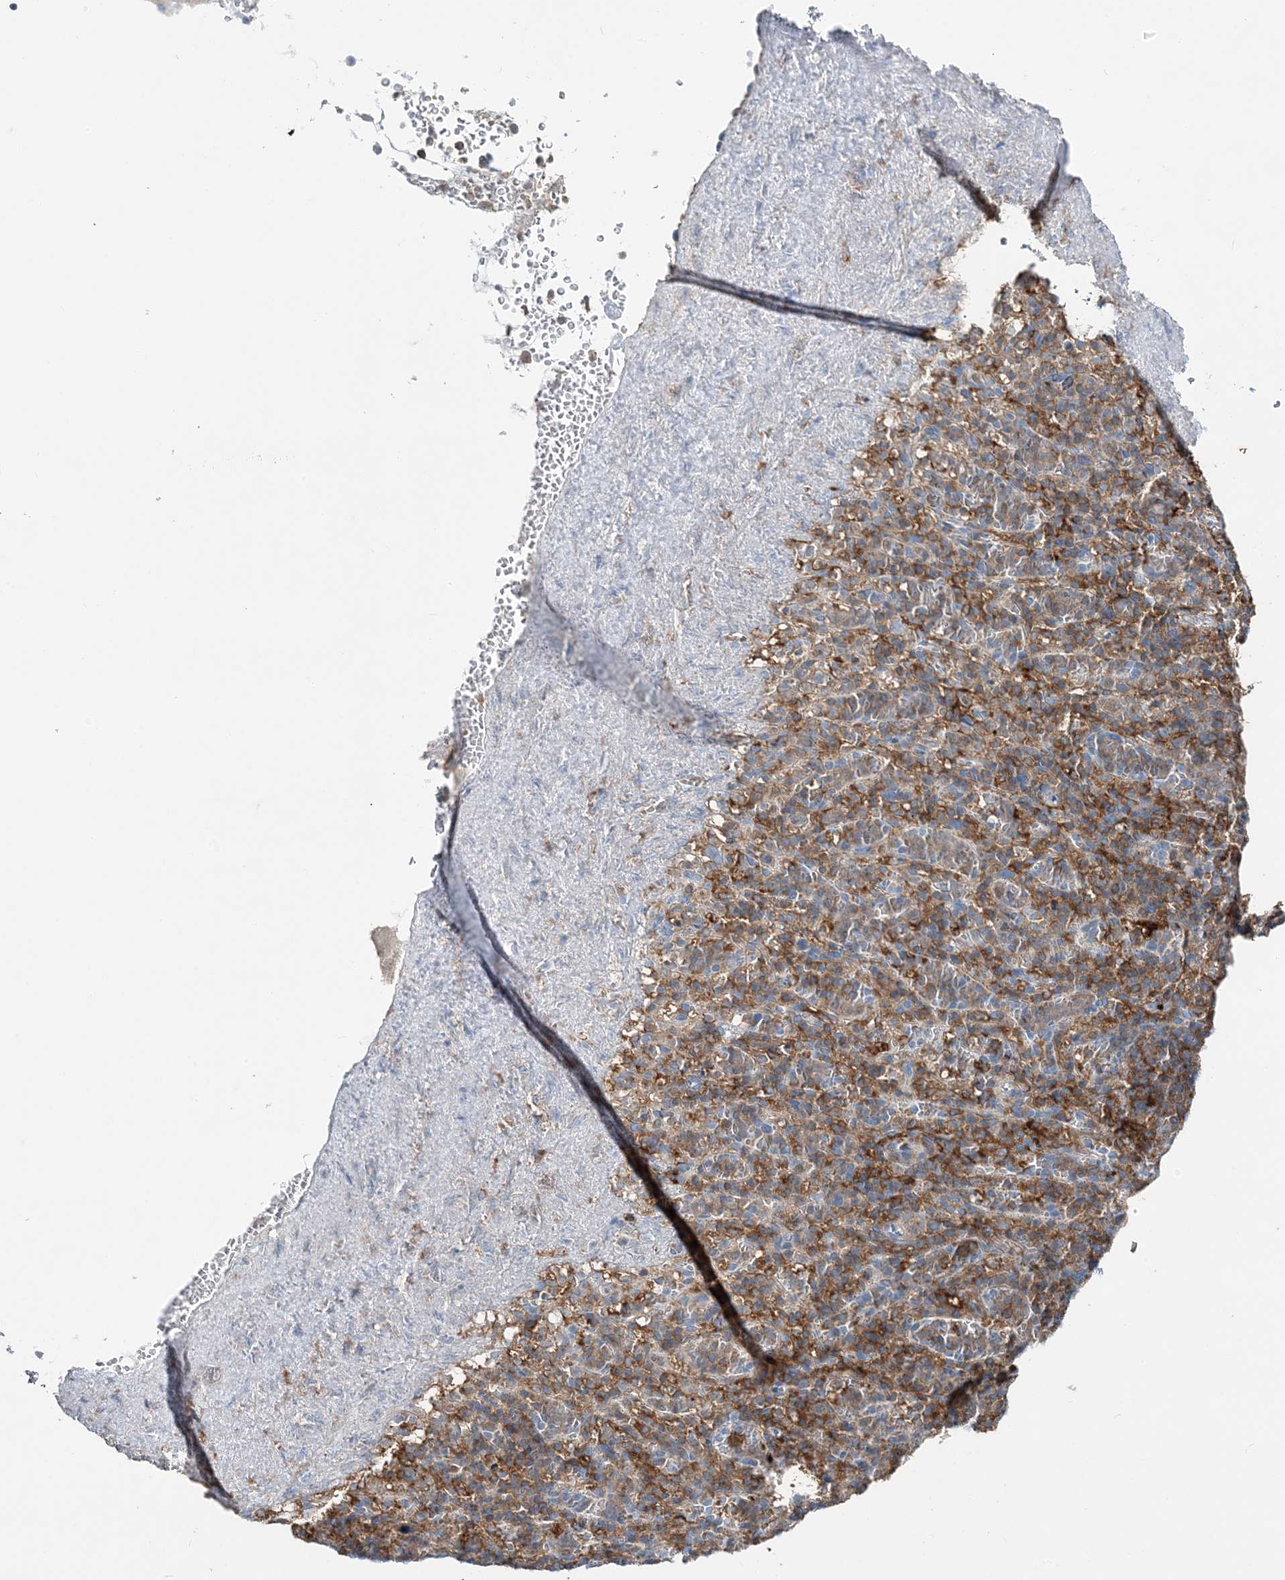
{"staining": {"intensity": "moderate", "quantity": "25%-75%", "location": "cytoplasmic/membranous"}, "tissue": "spleen", "cell_type": "Cells in red pulp", "image_type": "normal", "snomed": [{"axis": "morphology", "description": "Normal tissue, NOS"}, {"axis": "topography", "description": "Spleen"}], "caption": "IHC image of normal spleen stained for a protein (brown), which demonstrates medium levels of moderate cytoplasmic/membranous expression in about 25%-75% of cells in red pulp.", "gene": "TMLHE", "patient": {"sex": "female", "age": 74}}